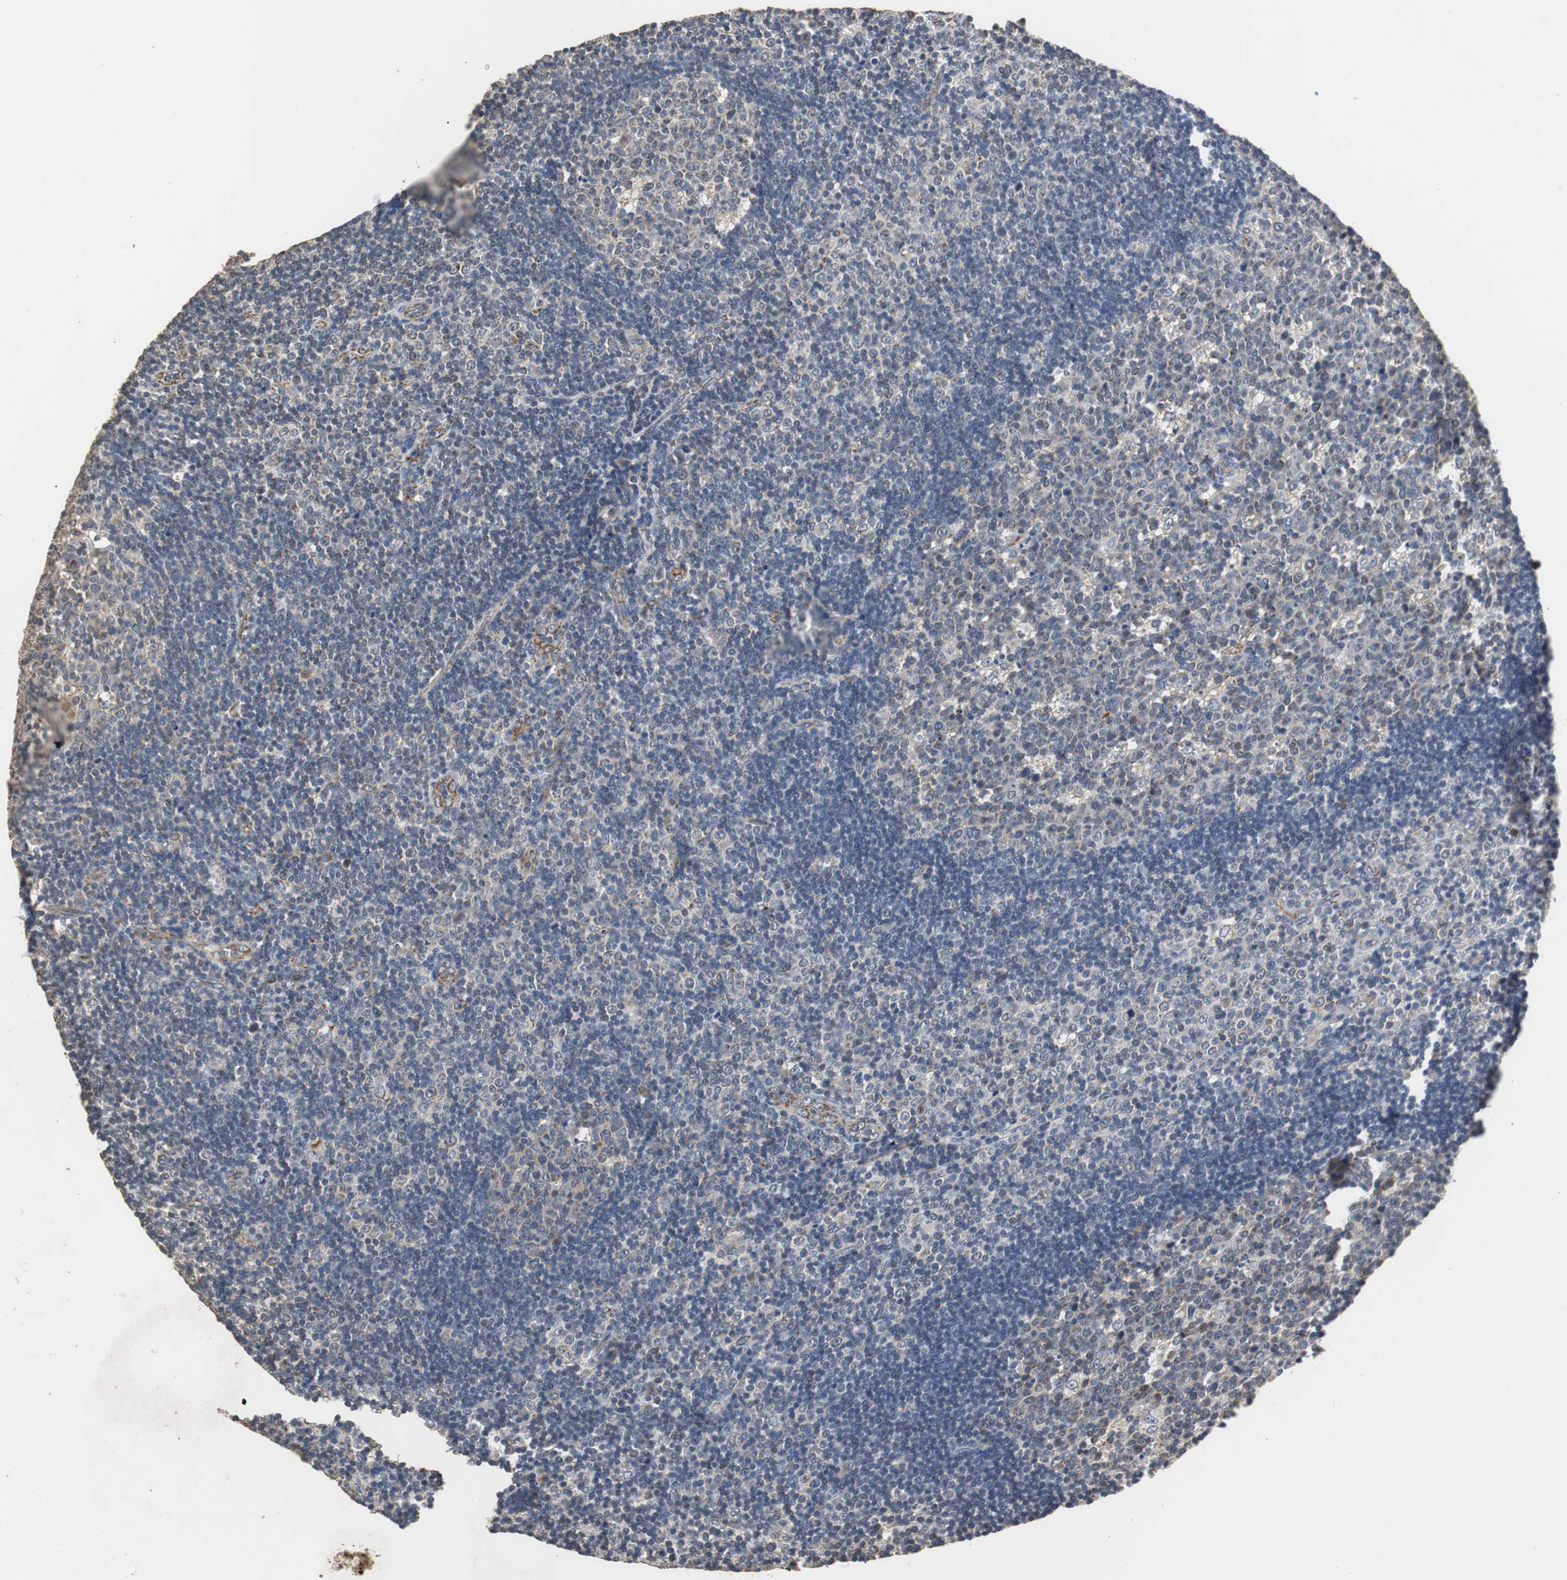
{"staining": {"intensity": "negative", "quantity": "none", "location": "none"}, "tissue": "lymph node", "cell_type": "Germinal center cells", "image_type": "normal", "snomed": [{"axis": "morphology", "description": "Normal tissue, NOS"}, {"axis": "topography", "description": "Lymph node"}, {"axis": "topography", "description": "Salivary gland"}], "caption": "Immunohistochemistry (IHC) photomicrograph of normal human lymph node stained for a protein (brown), which displays no positivity in germinal center cells. (Immunohistochemistry, brightfield microscopy, high magnification).", "gene": "HMGCL", "patient": {"sex": "male", "age": 8}}